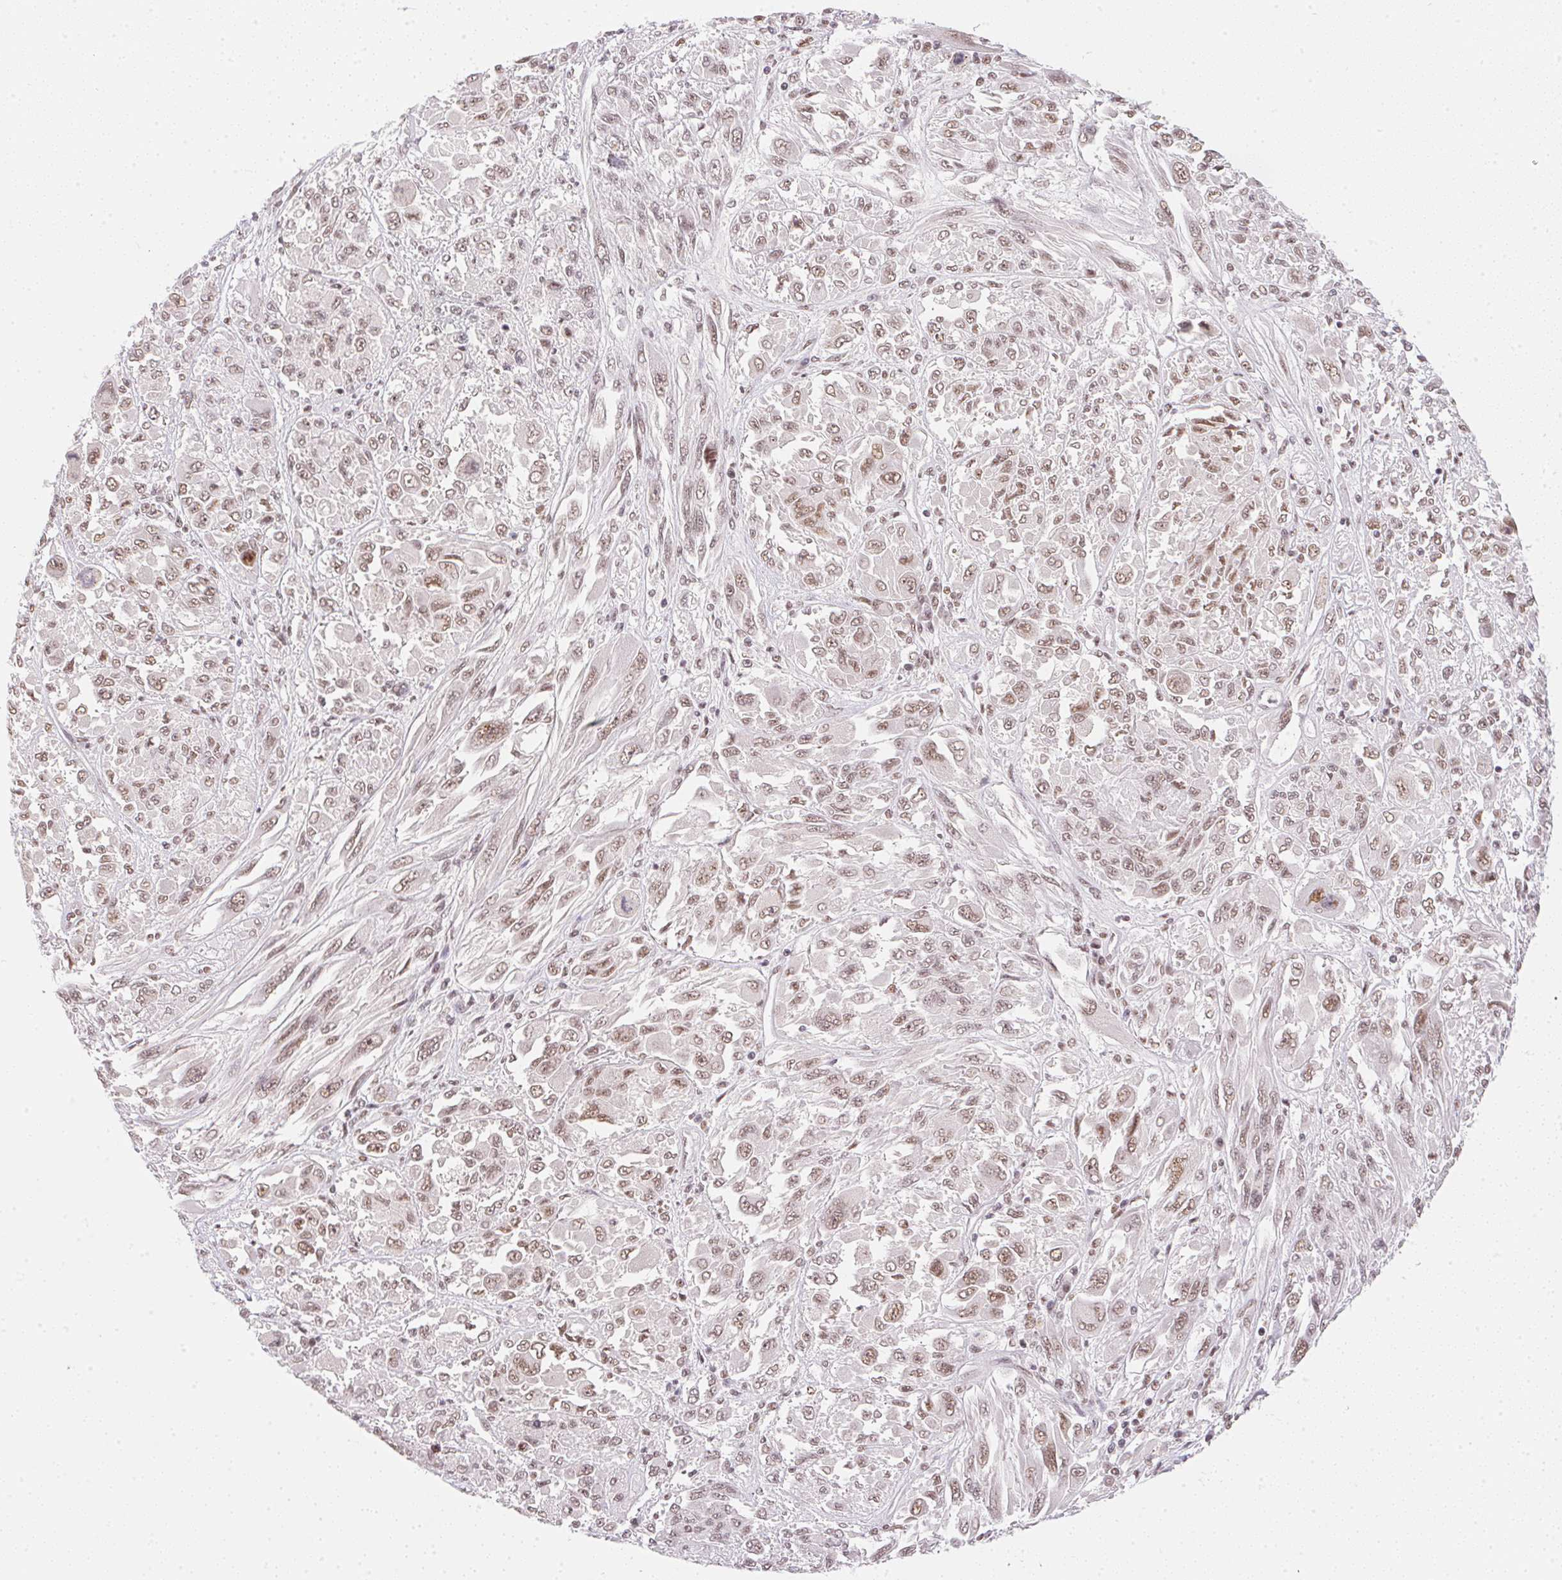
{"staining": {"intensity": "weak", "quantity": ">75%", "location": "nuclear"}, "tissue": "melanoma", "cell_type": "Tumor cells", "image_type": "cancer", "snomed": [{"axis": "morphology", "description": "Malignant melanoma, NOS"}, {"axis": "topography", "description": "Skin"}], "caption": "An image of melanoma stained for a protein shows weak nuclear brown staining in tumor cells. Using DAB (brown) and hematoxylin (blue) stains, captured at high magnification using brightfield microscopy.", "gene": "SRSF7", "patient": {"sex": "female", "age": 91}}